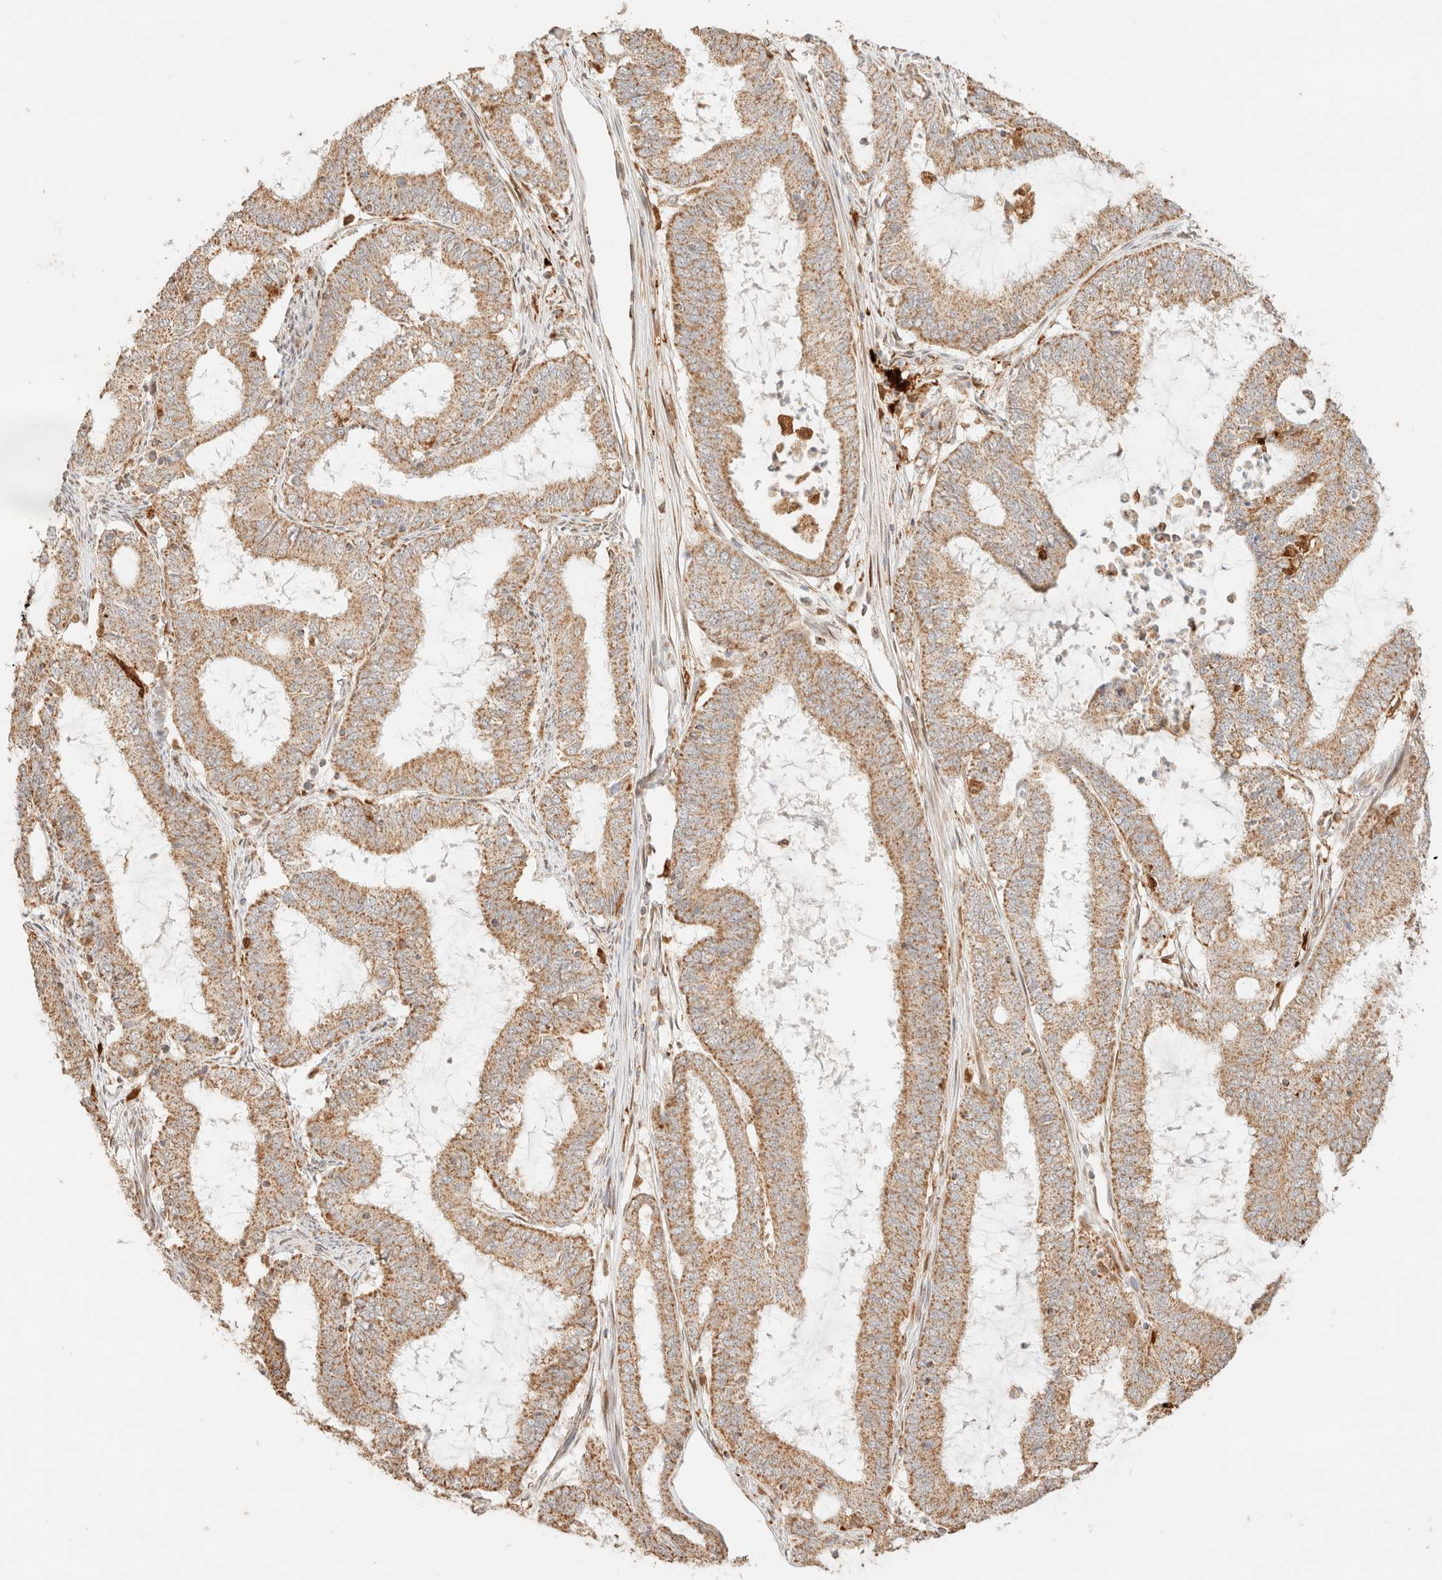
{"staining": {"intensity": "moderate", "quantity": ">75%", "location": "cytoplasmic/membranous"}, "tissue": "endometrial cancer", "cell_type": "Tumor cells", "image_type": "cancer", "snomed": [{"axis": "morphology", "description": "Adenocarcinoma, NOS"}, {"axis": "topography", "description": "Endometrium"}], "caption": "A medium amount of moderate cytoplasmic/membranous expression is seen in about >75% of tumor cells in endometrial adenocarcinoma tissue.", "gene": "TACO1", "patient": {"sex": "female", "age": 51}}